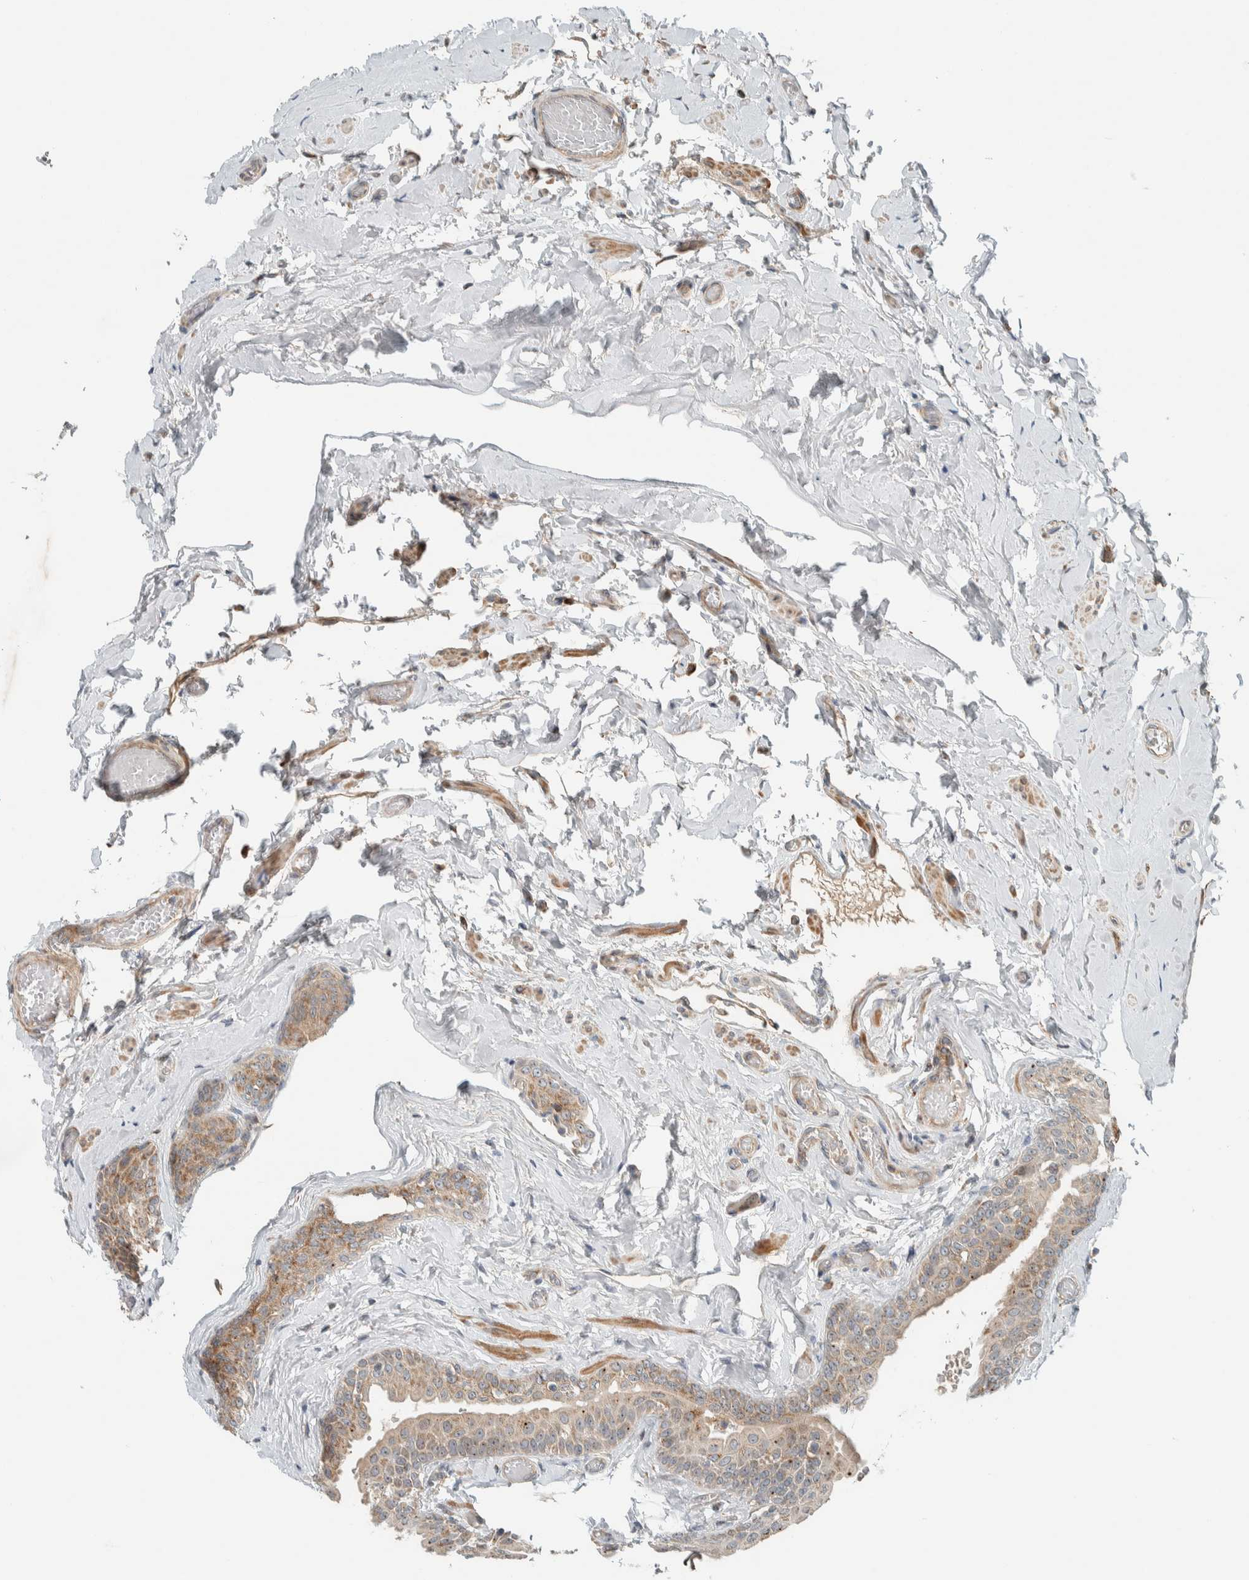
{"staining": {"intensity": "weak", "quantity": ">75%", "location": "cytoplasmic/membranous"}, "tissue": "epididymis", "cell_type": "Glandular cells", "image_type": "normal", "snomed": [{"axis": "morphology", "description": "Normal tissue, NOS"}, {"axis": "topography", "description": "Testis"}, {"axis": "topography", "description": "Epididymis"}], "caption": "A brown stain labels weak cytoplasmic/membranous positivity of a protein in glandular cells of unremarkable human epididymis. (Stains: DAB in brown, nuclei in blue, Microscopy: brightfield microscopy at high magnification).", "gene": "SLFN12L", "patient": {"sex": "male", "age": 36}}